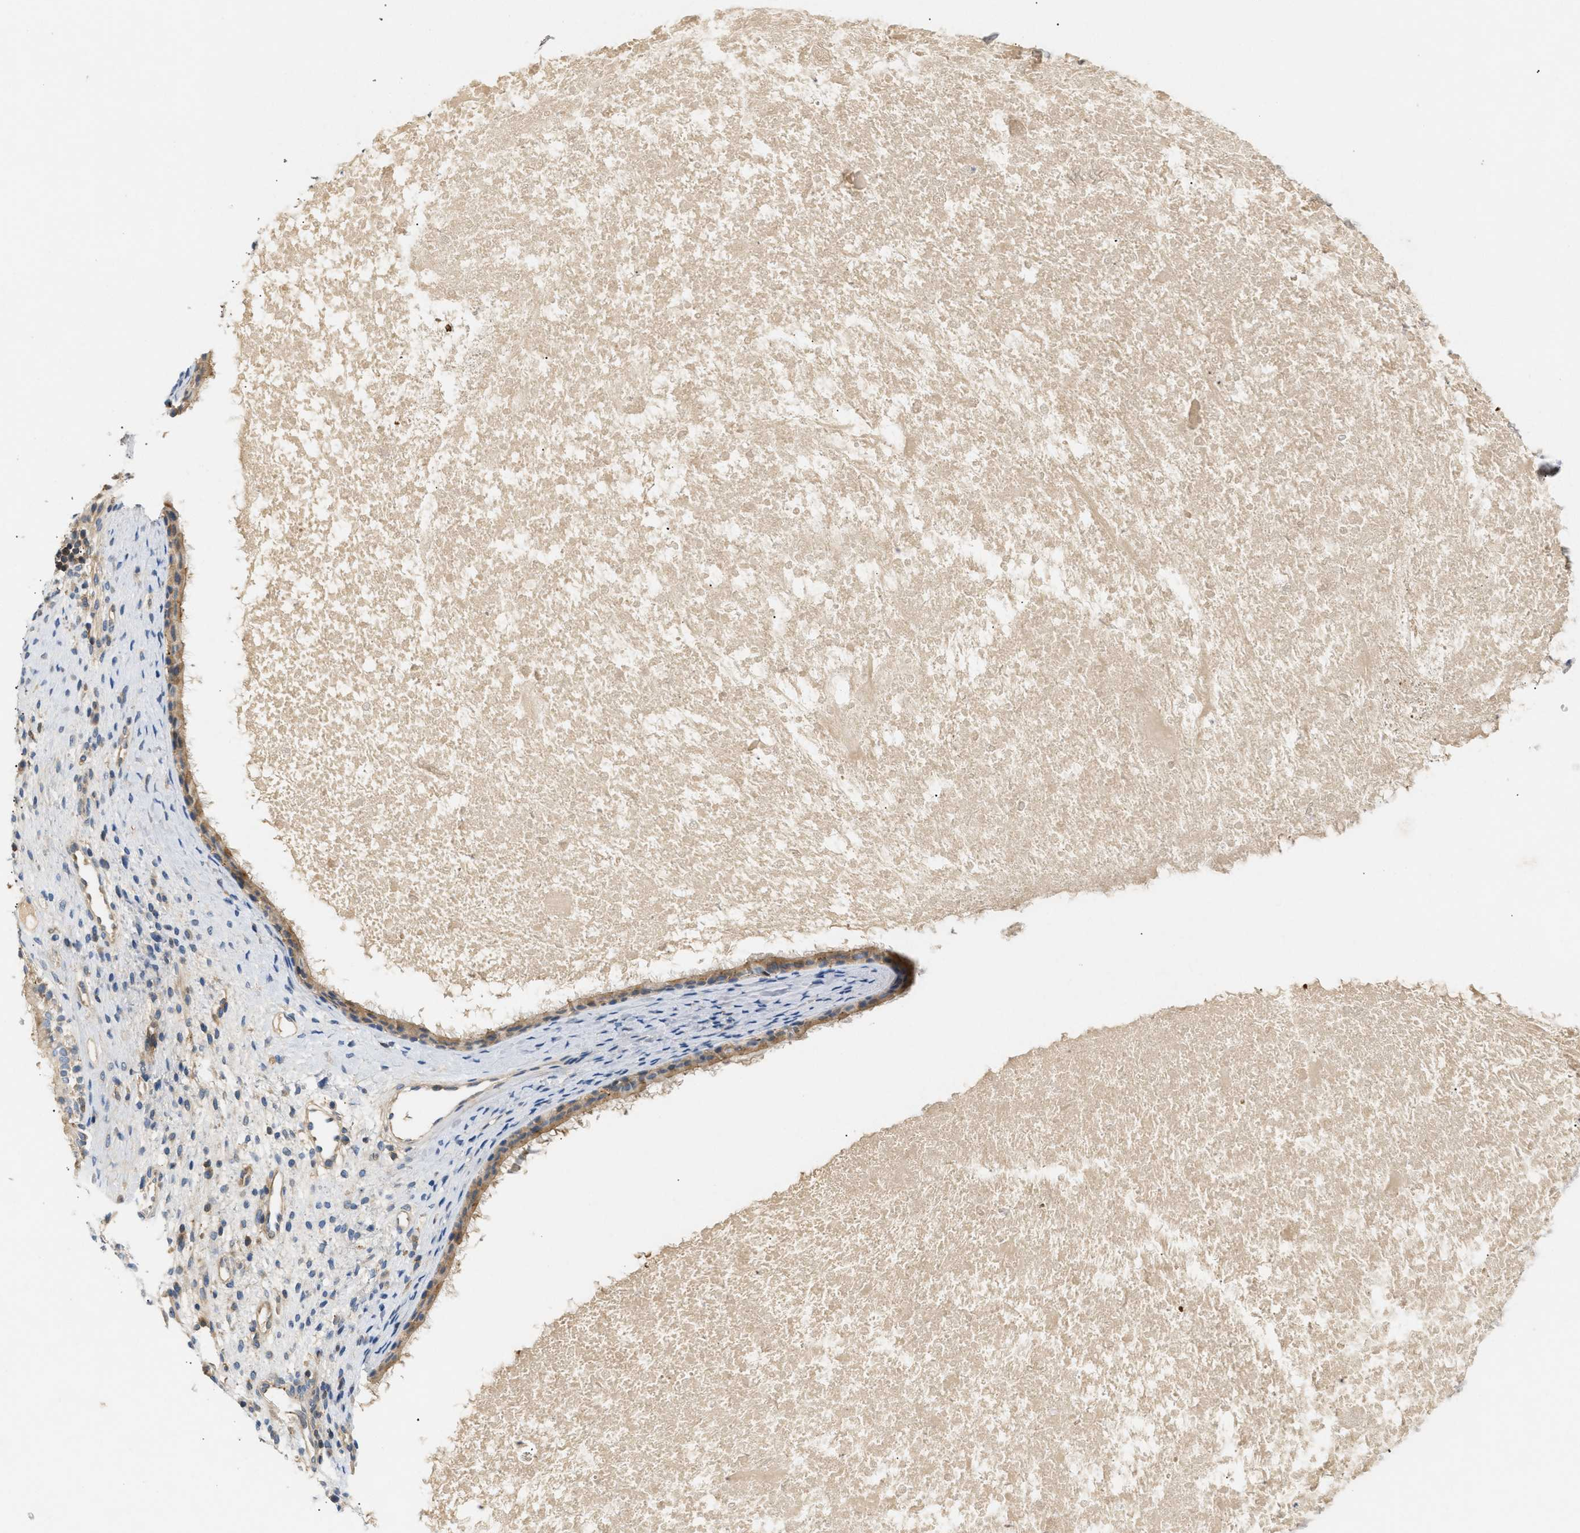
{"staining": {"intensity": "moderate", "quantity": ">75%", "location": "cytoplasmic/membranous"}, "tissue": "nasopharynx", "cell_type": "Respiratory epithelial cells", "image_type": "normal", "snomed": [{"axis": "morphology", "description": "Normal tissue, NOS"}, {"axis": "topography", "description": "Nasopharynx"}], "caption": "The histopathology image shows staining of unremarkable nasopharynx, revealing moderate cytoplasmic/membranous protein positivity (brown color) within respiratory epithelial cells.", "gene": "FARS2", "patient": {"sex": "male", "age": 22}}